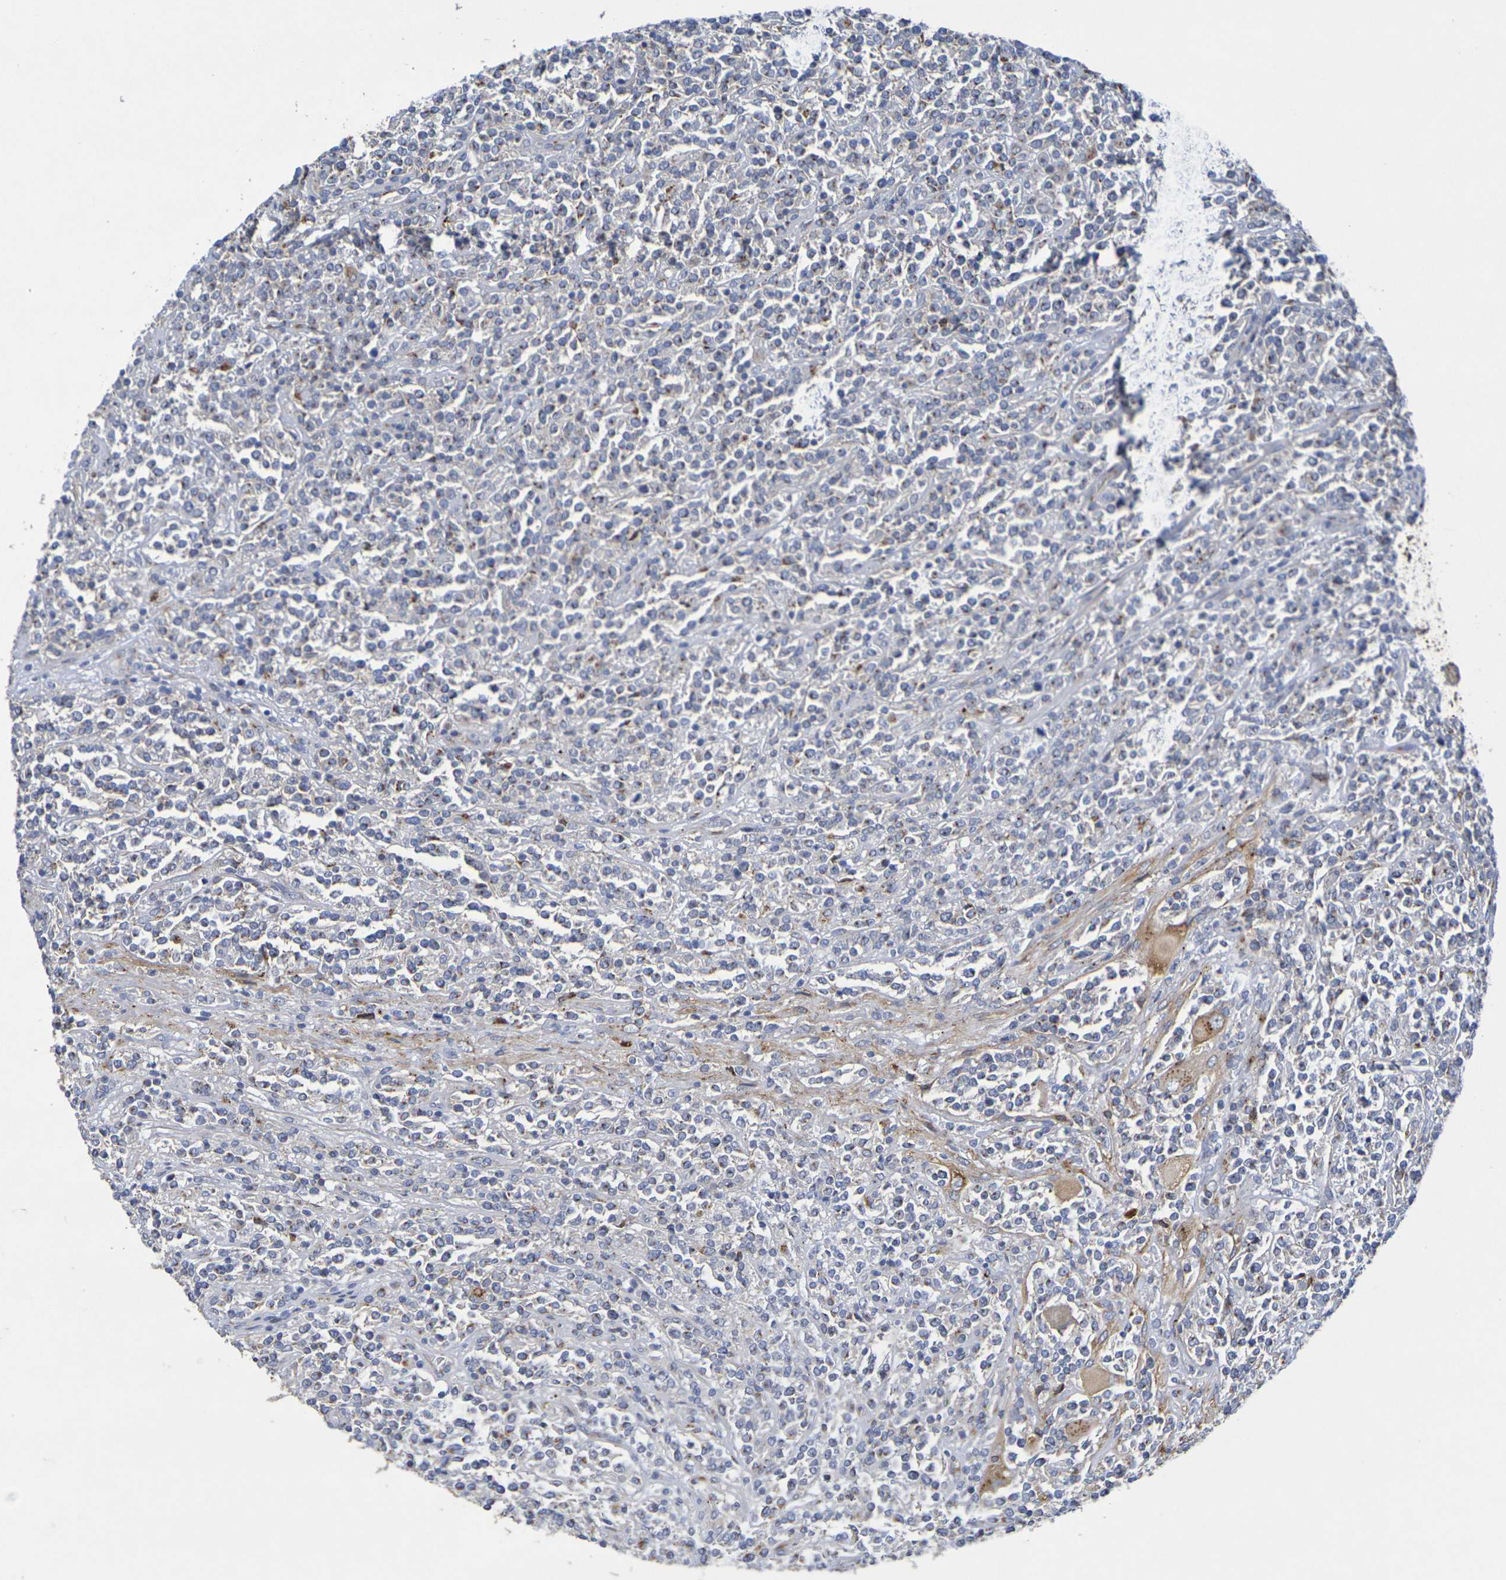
{"staining": {"intensity": "moderate", "quantity": "25%-75%", "location": "cytoplasmic/membranous"}, "tissue": "lymphoma", "cell_type": "Tumor cells", "image_type": "cancer", "snomed": [{"axis": "morphology", "description": "Malignant lymphoma, non-Hodgkin's type, High grade"}, {"axis": "topography", "description": "Soft tissue"}], "caption": "Moderate cytoplasmic/membranous positivity is identified in about 25%-75% of tumor cells in lymphoma.", "gene": "DCP2", "patient": {"sex": "male", "age": 18}}